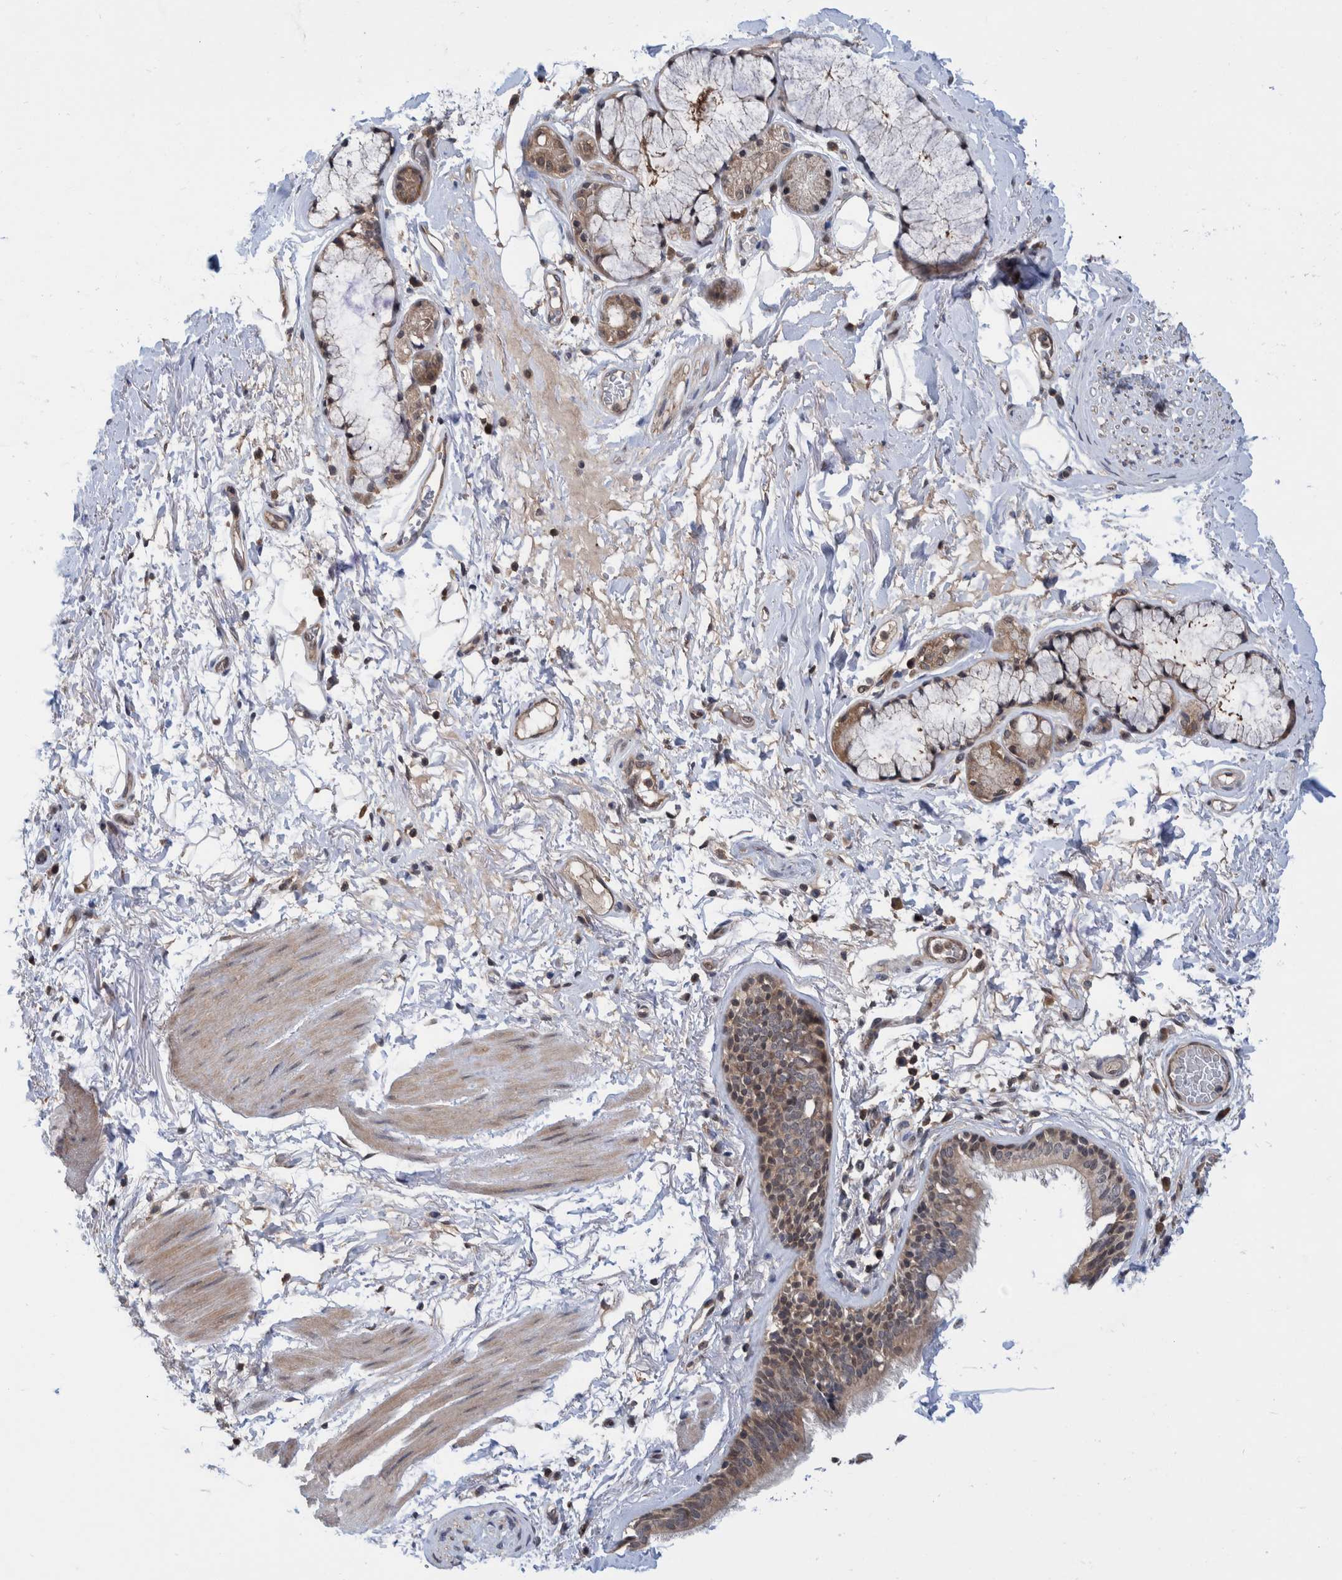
{"staining": {"intensity": "weak", "quantity": ">75%", "location": "cytoplasmic/membranous"}, "tissue": "bronchus", "cell_type": "Respiratory epithelial cells", "image_type": "normal", "snomed": [{"axis": "morphology", "description": "Normal tissue, NOS"}, {"axis": "topography", "description": "Cartilage tissue"}], "caption": "Human bronchus stained for a protein (brown) reveals weak cytoplasmic/membranous positive expression in approximately >75% of respiratory epithelial cells.", "gene": "PLPBP", "patient": {"sex": "female", "age": 63}}